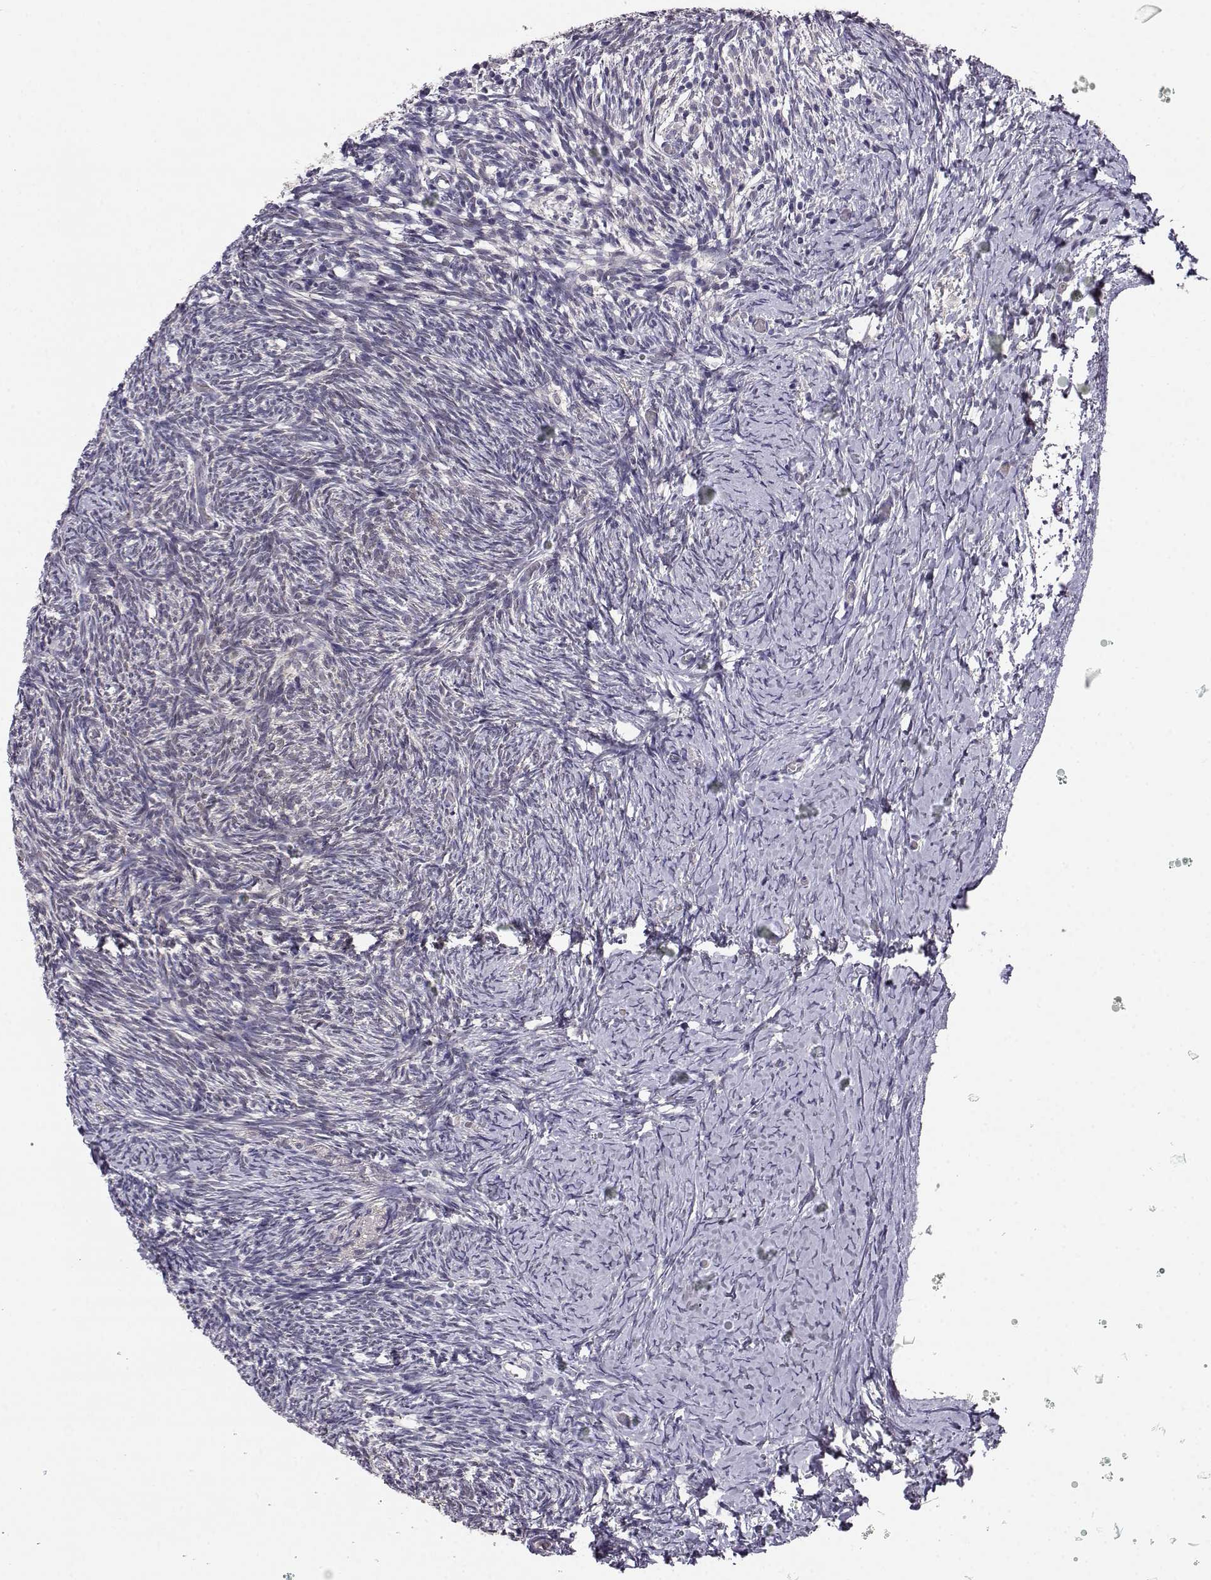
{"staining": {"intensity": "strong", "quantity": "<25%", "location": "cytoplasmic/membranous"}, "tissue": "ovary", "cell_type": "Follicle cells", "image_type": "normal", "snomed": [{"axis": "morphology", "description": "Normal tissue, NOS"}, {"axis": "topography", "description": "Ovary"}], "caption": "A high-resolution image shows immunohistochemistry staining of benign ovary, which exhibits strong cytoplasmic/membranous positivity in approximately <25% of follicle cells.", "gene": "AKR1B1", "patient": {"sex": "female", "age": 39}}